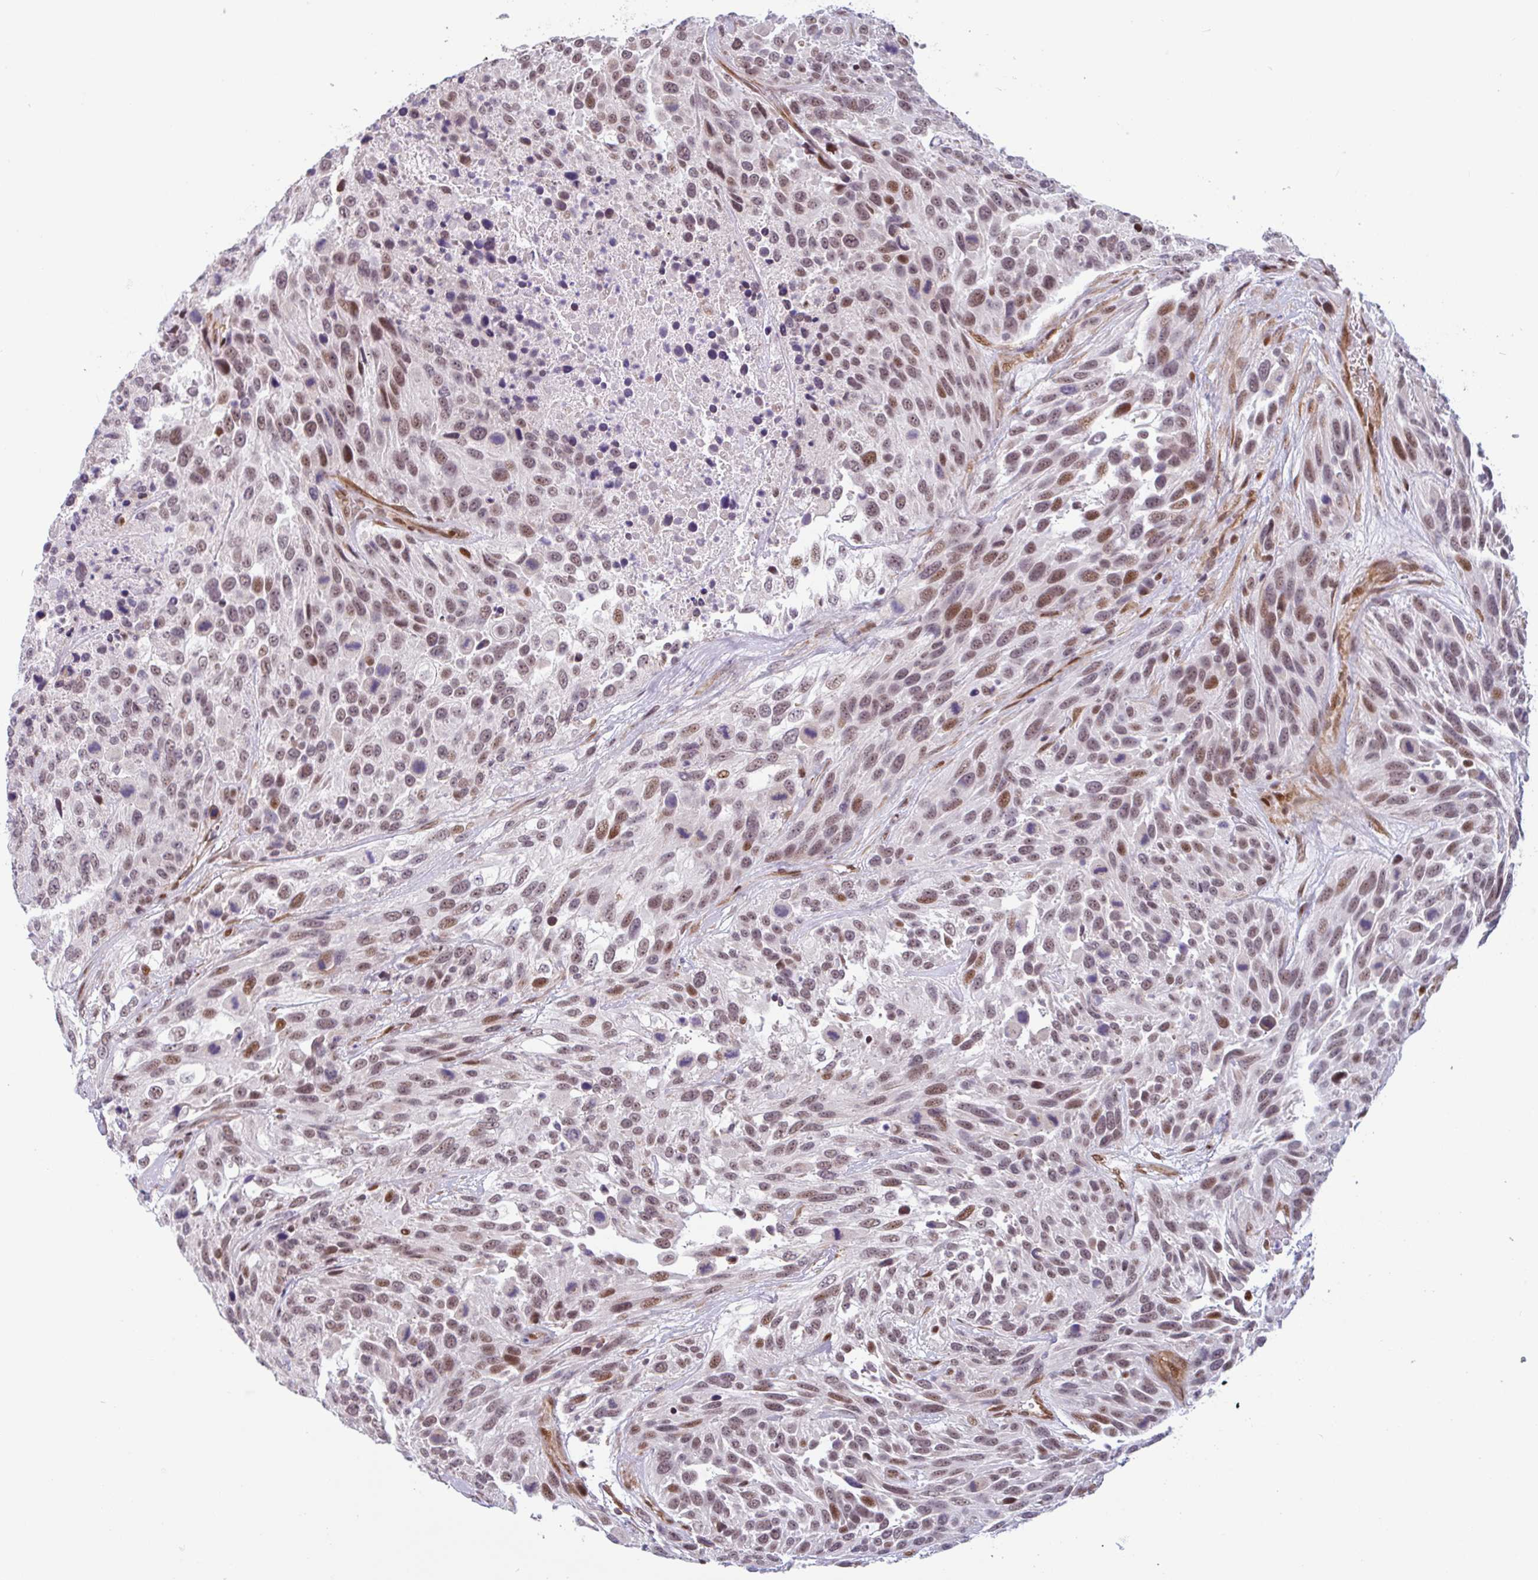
{"staining": {"intensity": "moderate", "quantity": ">75%", "location": "nuclear"}, "tissue": "urothelial cancer", "cell_type": "Tumor cells", "image_type": "cancer", "snomed": [{"axis": "morphology", "description": "Urothelial carcinoma, High grade"}, {"axis": "topography", "description": "Urinary bladder"}], "caption": "Urothelial cancer tissue displays moderate nuclear staining in about >75% of tumor cells The staining was performed using DAB to visualize the protein expression in brown, while the nuclei were stained in blue with hematoxylin (Magnification: 20x).", "gene": "TMEM119", "patient": {"sex": "female", "age": 70}}